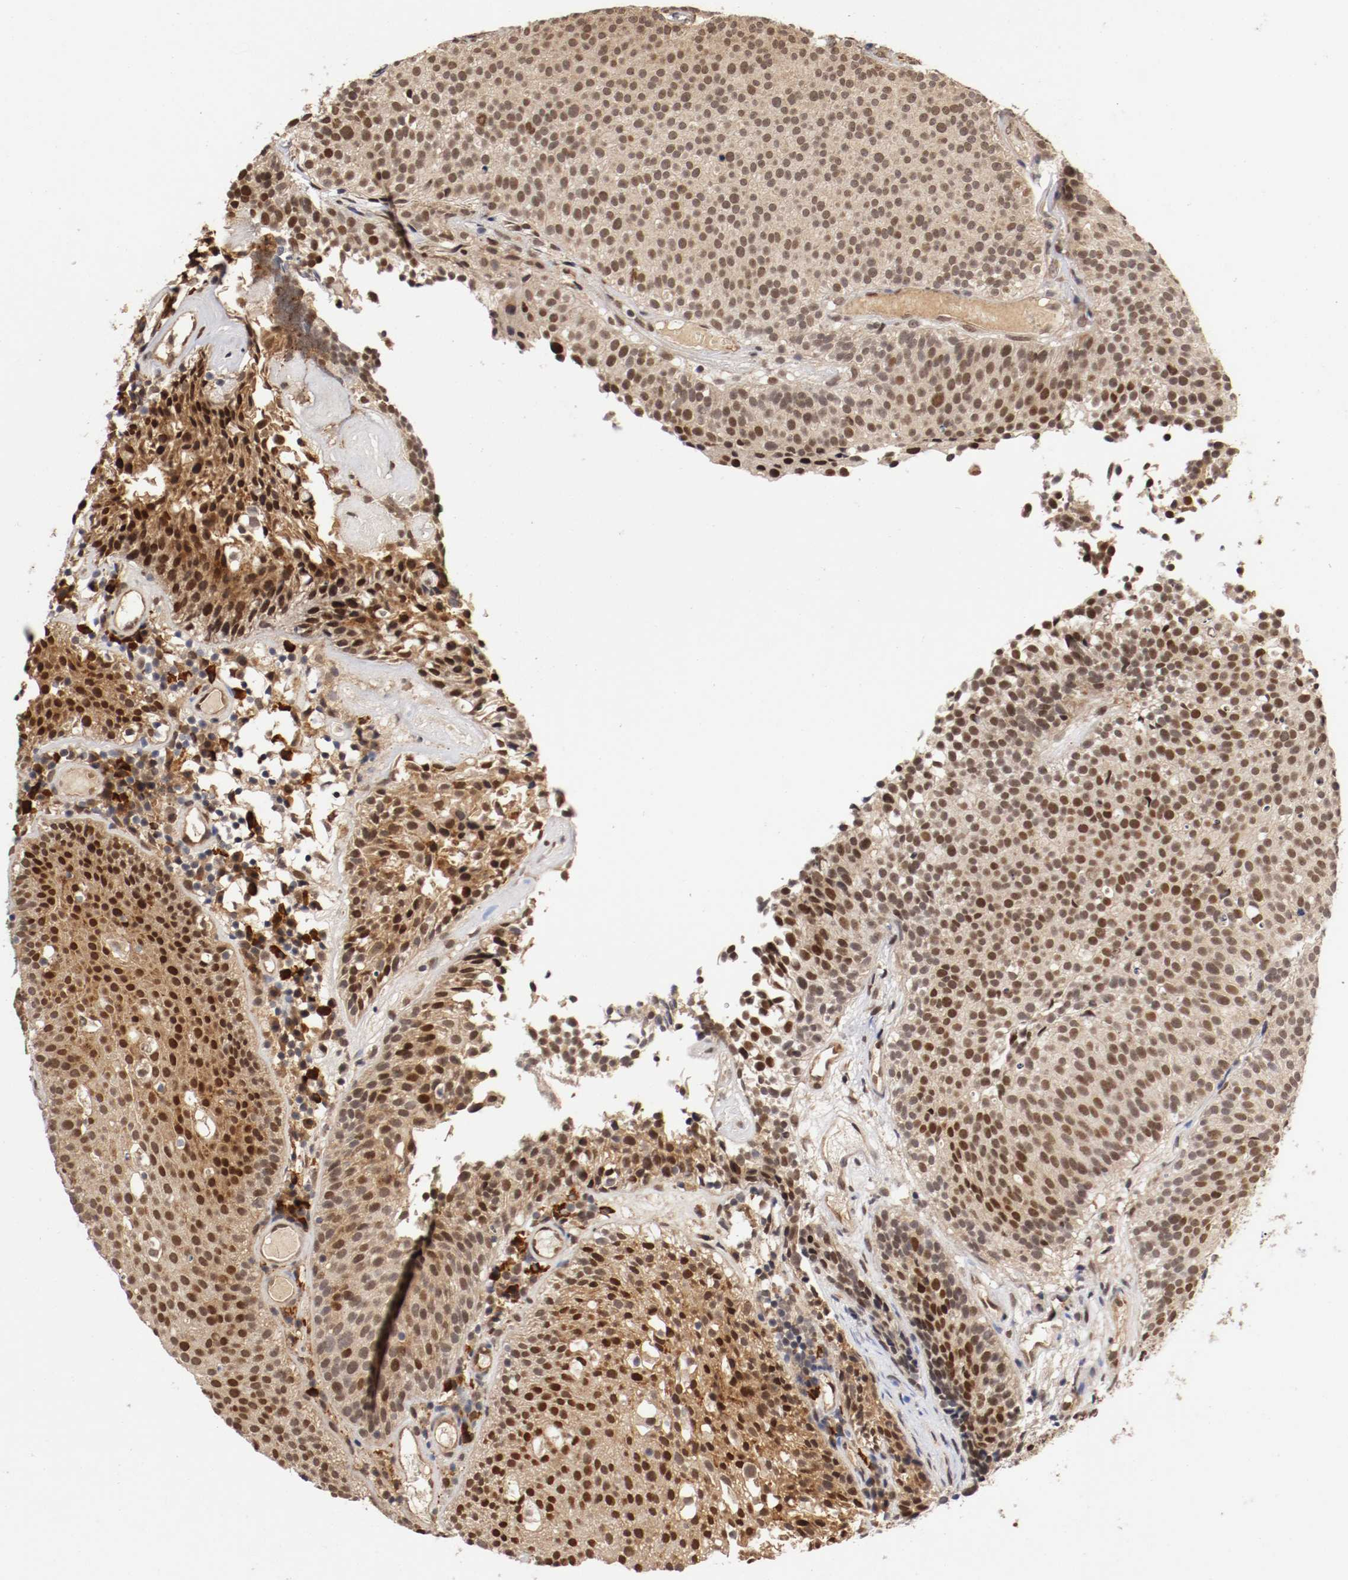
{"staining": {"intensity": "moderate", "quantity": ">75%", "location": "cytoplasmic/membranous,nuclear"}, "tissue": "urothelial cancer", "cell_type": "Tumor cells", "image_type": "cancer", "snomed": [{"axis": "morphology", "description": "Urothelial carcinoma, Low grade"}, {"axis": "topography", "description": "Urinary bladder"}], "caption": "There is medium levels of moderate cytoplasmic/membranous and nuclear staining in tumor cells of urothelial carcinoma (low-grade), as demonstrated by immunohistochemical staining (brown color).", "gene": "DNMT3B", "patient": {"sex": "male", "age": 85}}